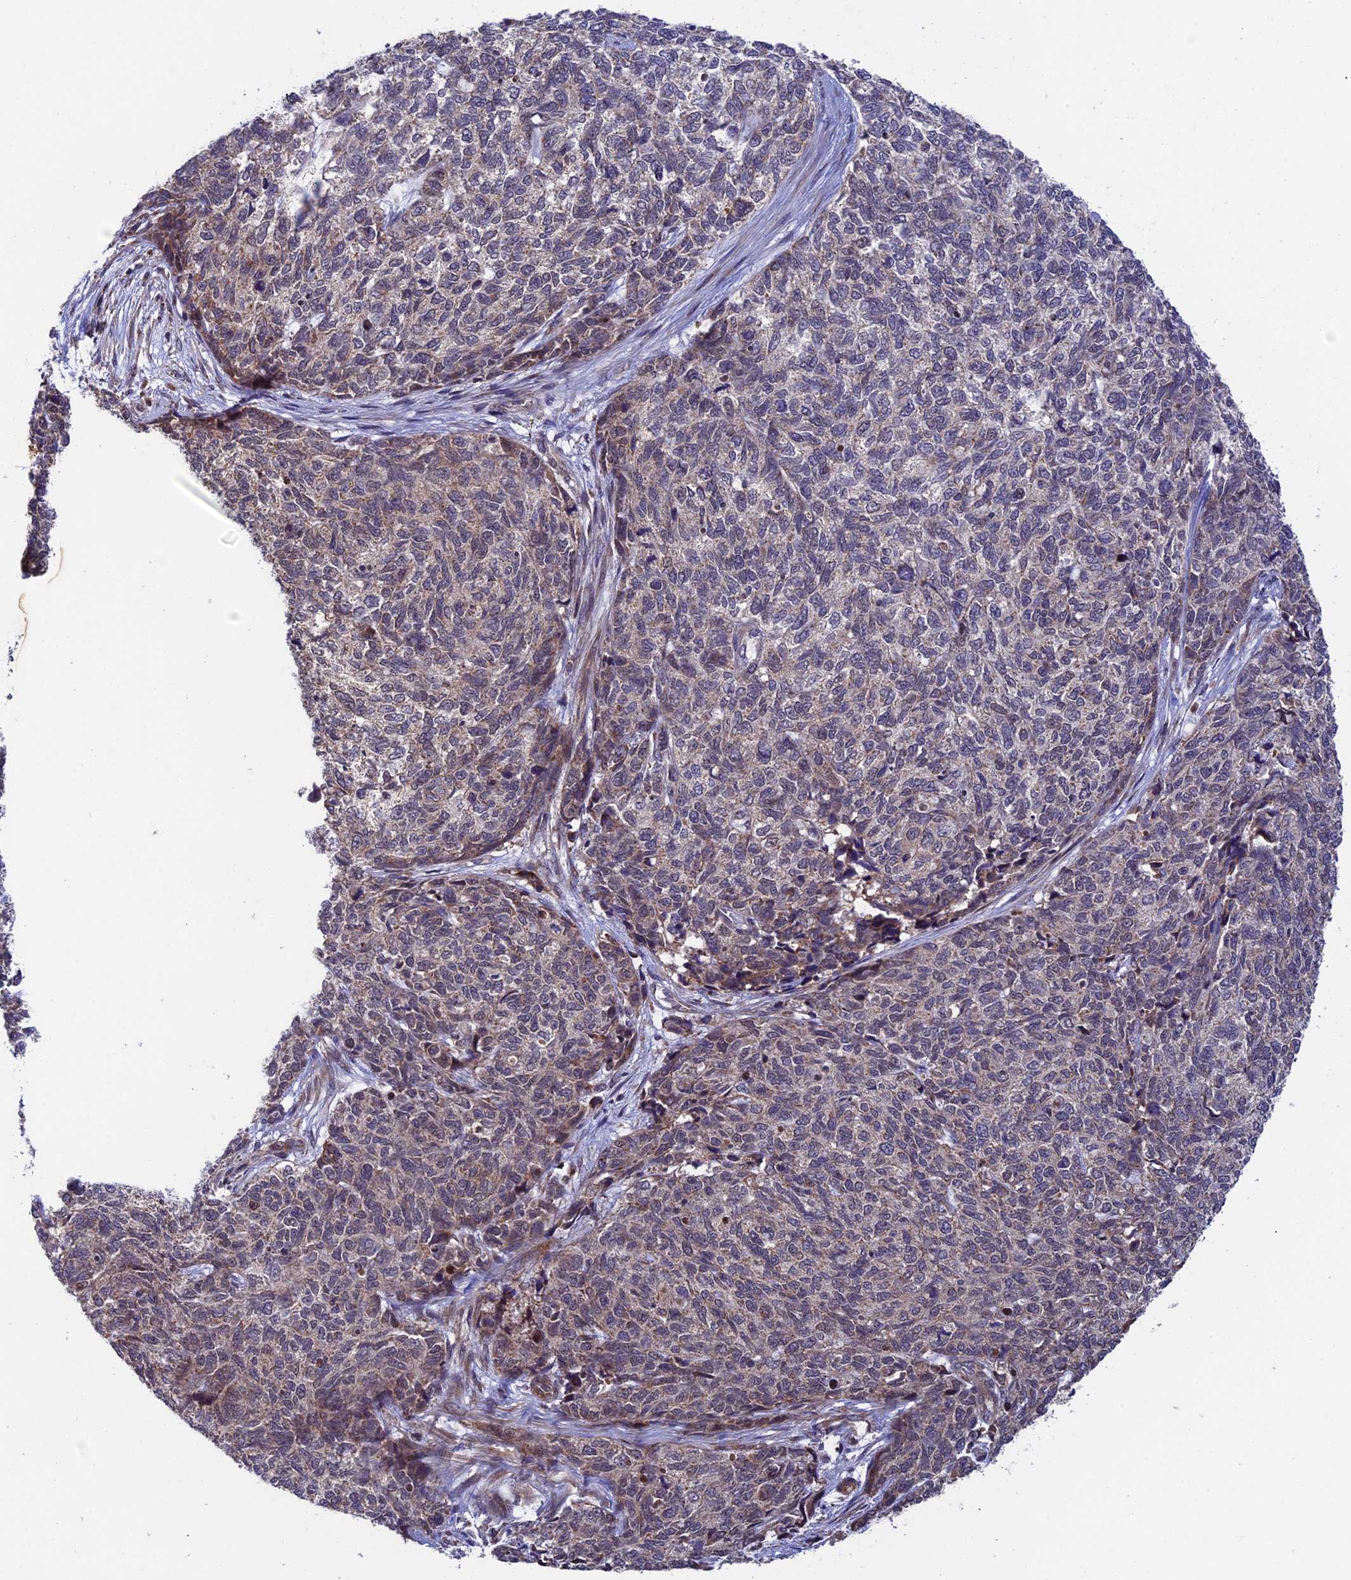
{"staining": {"intensity": "weak", "quantity": "25%-75%", "location": "cytoplasmic/membranous"}, "tissue": "cervical cancer", "cell_type": "Tumor cells", "image_type": "cancer", "snomed": [{"axis": "morphology", "description": "Squamous cell carcinoma, NOS"}, {"axis": "topography", "description": "Cervix"}], "caption": "DAB (3,3'-diaminobenzidine) immunohistochemical staining of cervical cancer displays weak cytoplasmic/membranous protein expression in approximately 25%-75% of tumor cells. Nuclei are stained in blue.", "gene": "RNF17", "patient": {"sex": "female", "age": 63}}